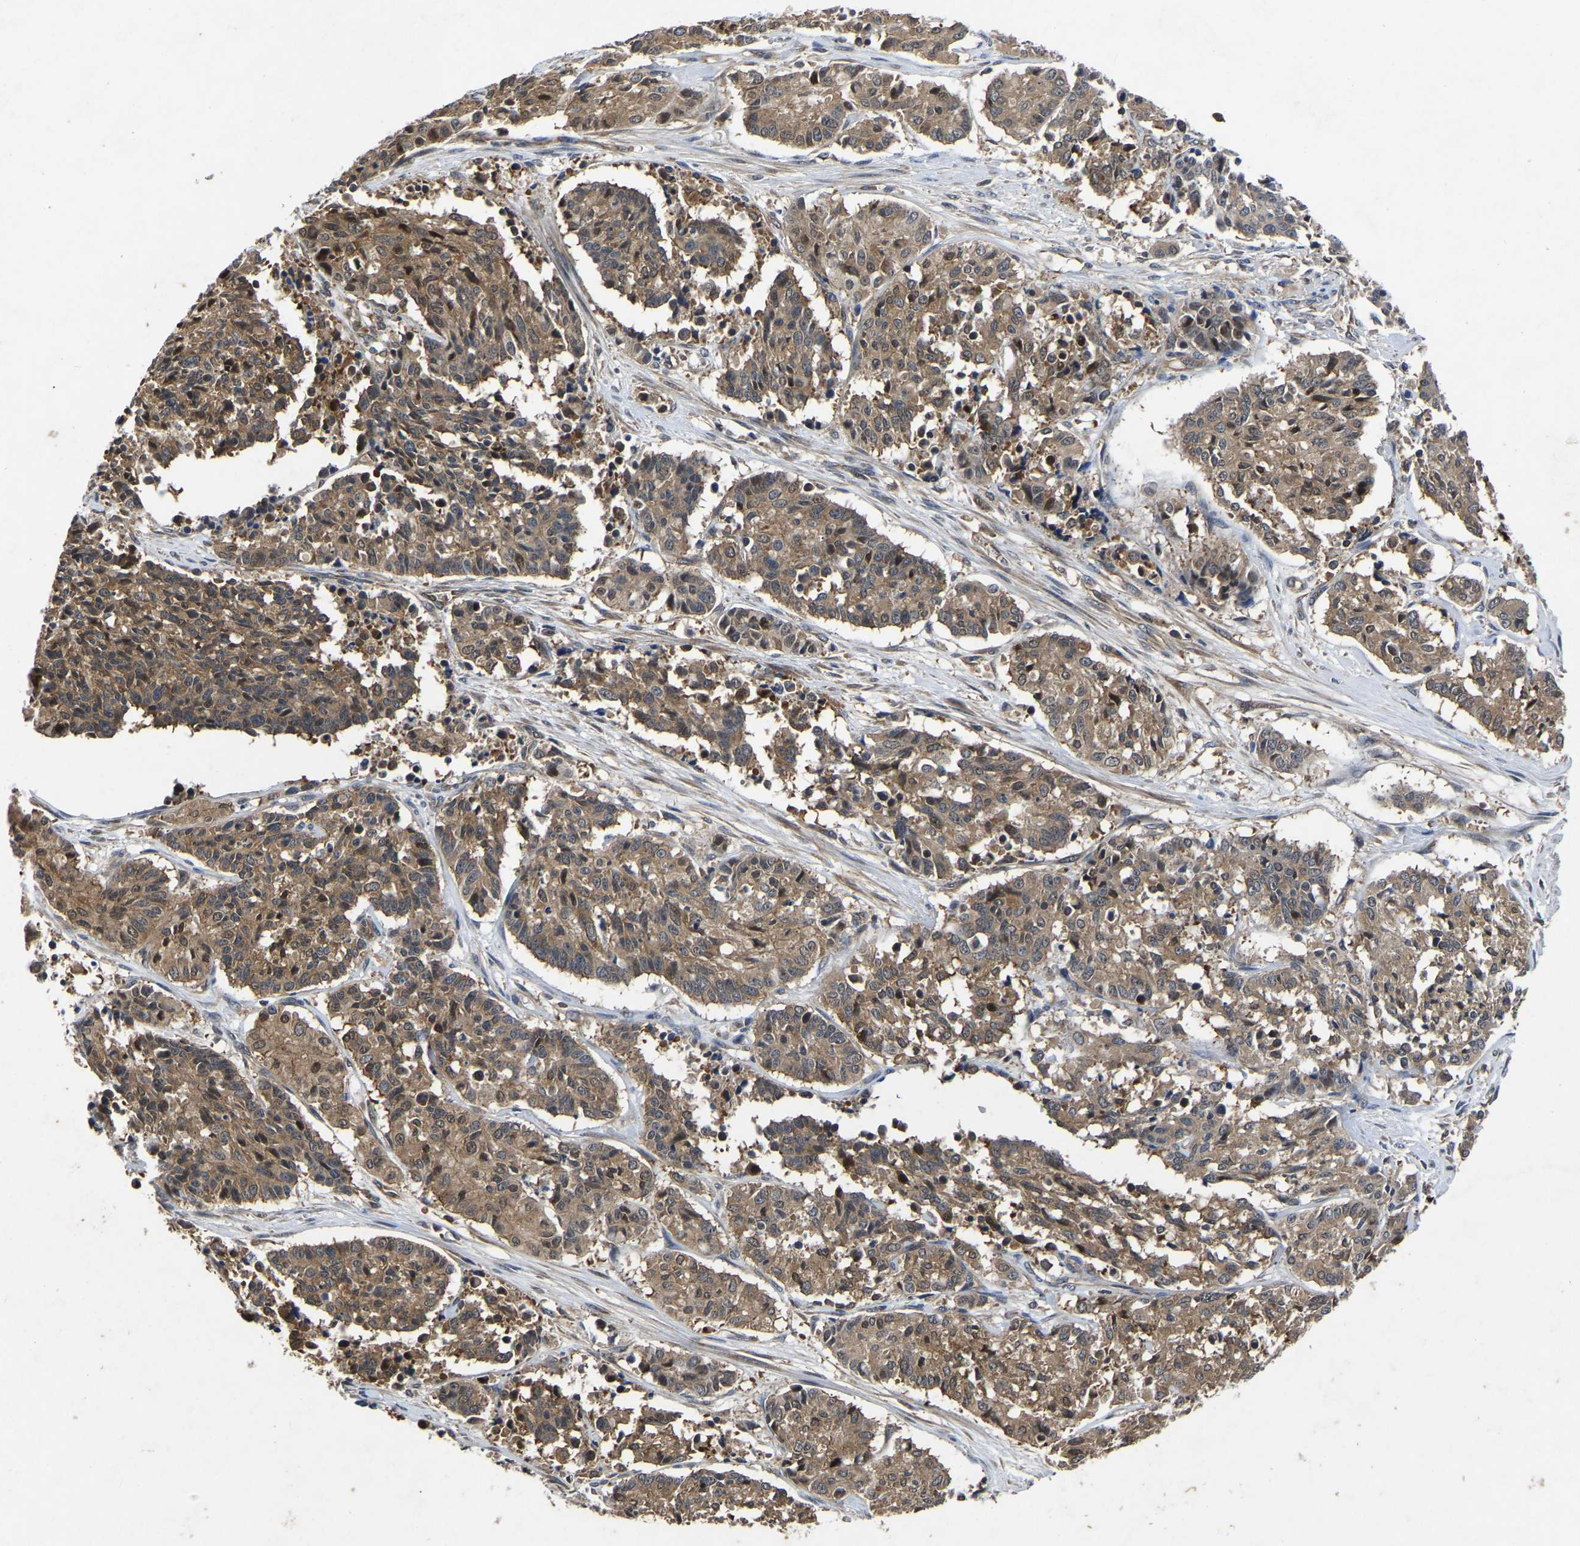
{"staining": {"intensity": "moderate", "quantity": ">75%", "location": "cytoplasmic/membranous"}, "tissue": "cervical cancer", "cell_type": "Tumor cells", "image_type": "cancer", "snomed": [{"axis": "morphology", "description": "Squamous cell carcinoma, NOS"}, {"axis": "topography", "description": "Cervix"}], "caption": "A brown stain highlights moderate cytoplasmic/membranous expression of a protein in cervical squamous cell carcinoma tumor cells. The protein of interest is shown in brown color, while the nuclei are stained blue.", "gene": "FGD5", "patient": {"sex": "female", "age": 35}}